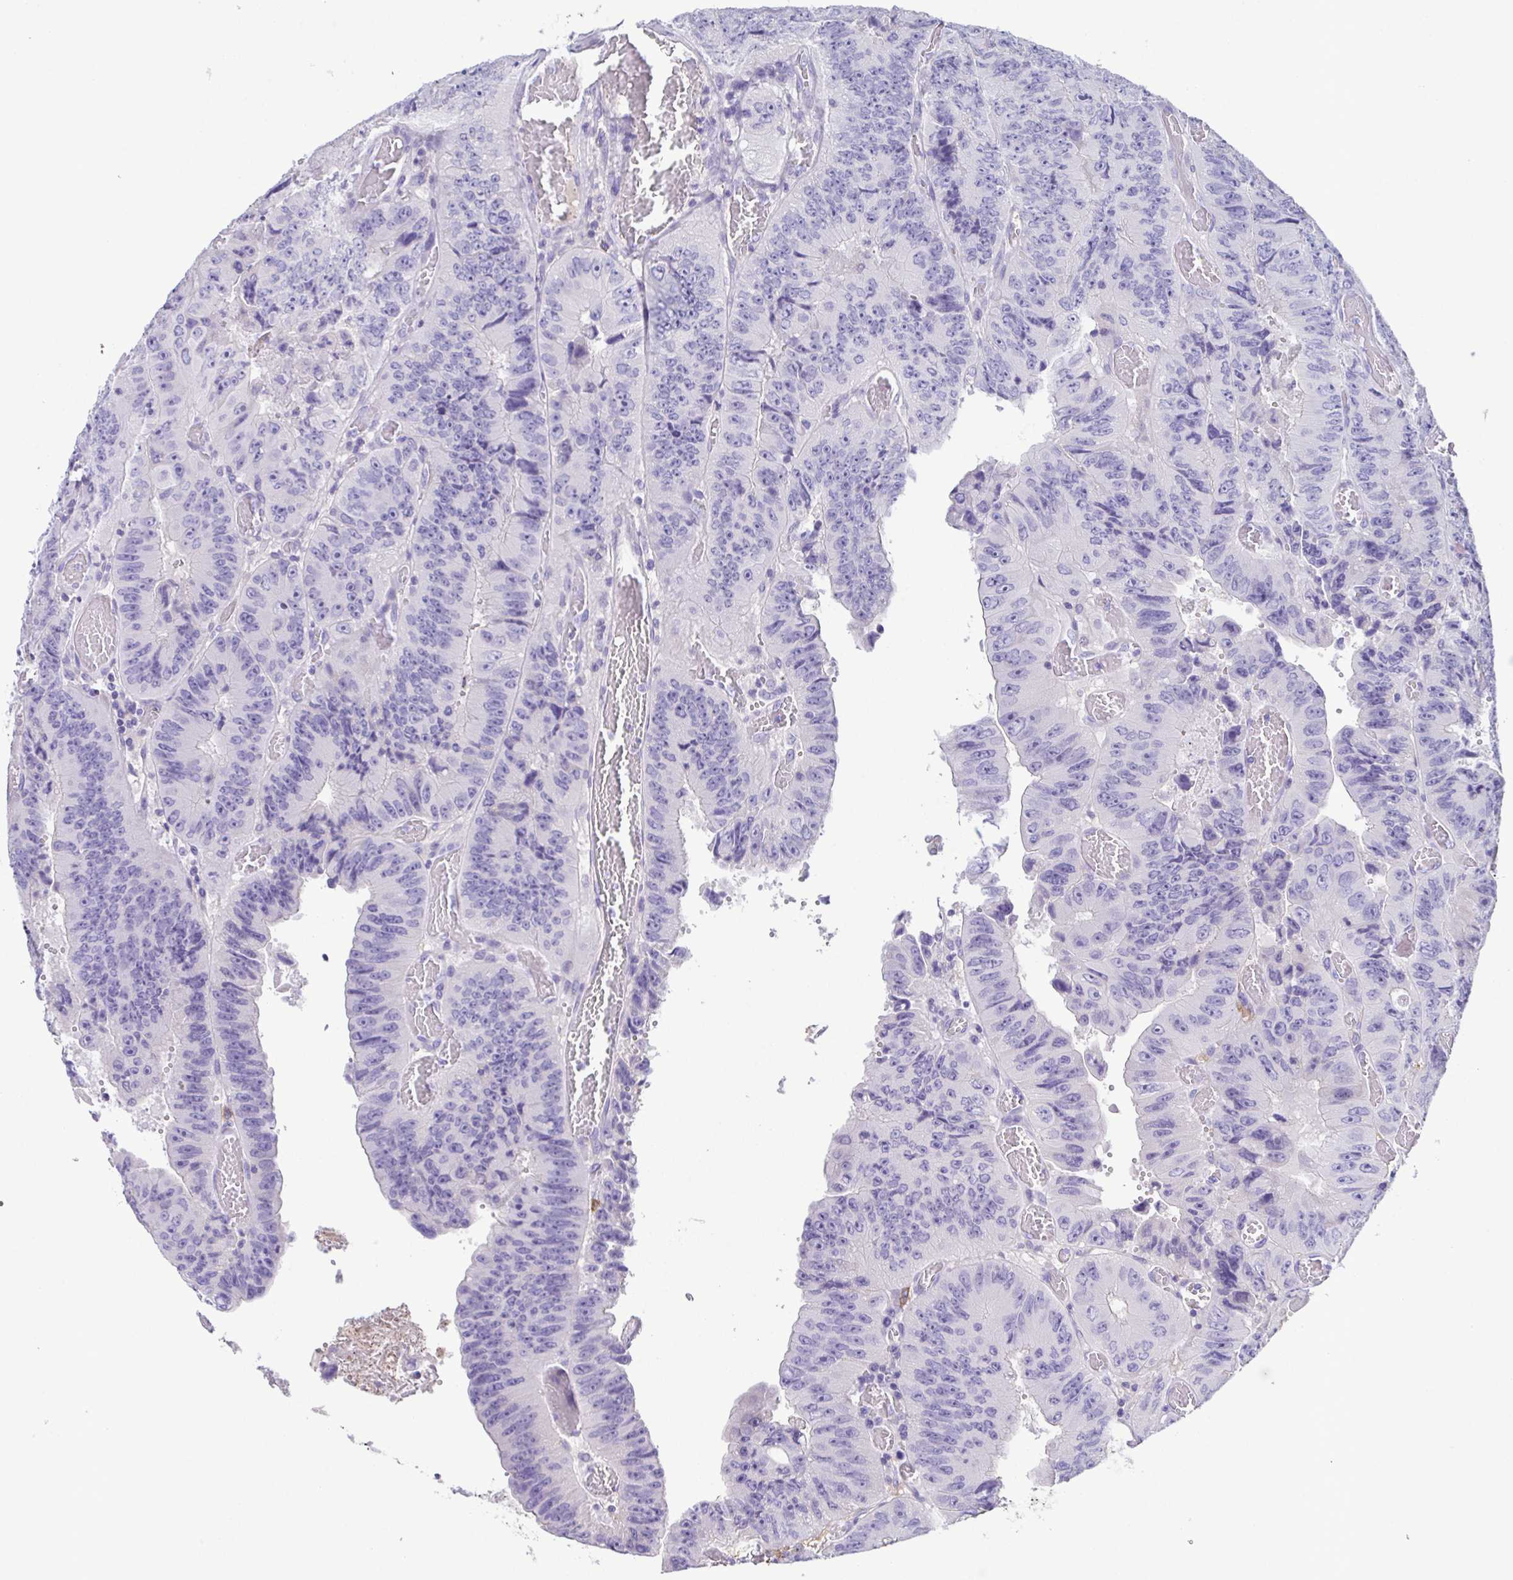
{"staining": {"intensity": "negative", "quantity": "none", "location": "none"}, "tissue": "colorectal cancer", "cell_type": "Tumor cells", "image_type": "cancer", "snomed": [{"axis": "morphology", "description": "Adenocarcinoma, NOS"}, {"axis": "topography", "description": "Colon"}], "caption": "Adenocarcinoma (colorectal) stained for a protein using immunohistochemistry shows no staining tumor cells.", "gene": "MARCO", "patient": {"sex": "female", "age": 84}}